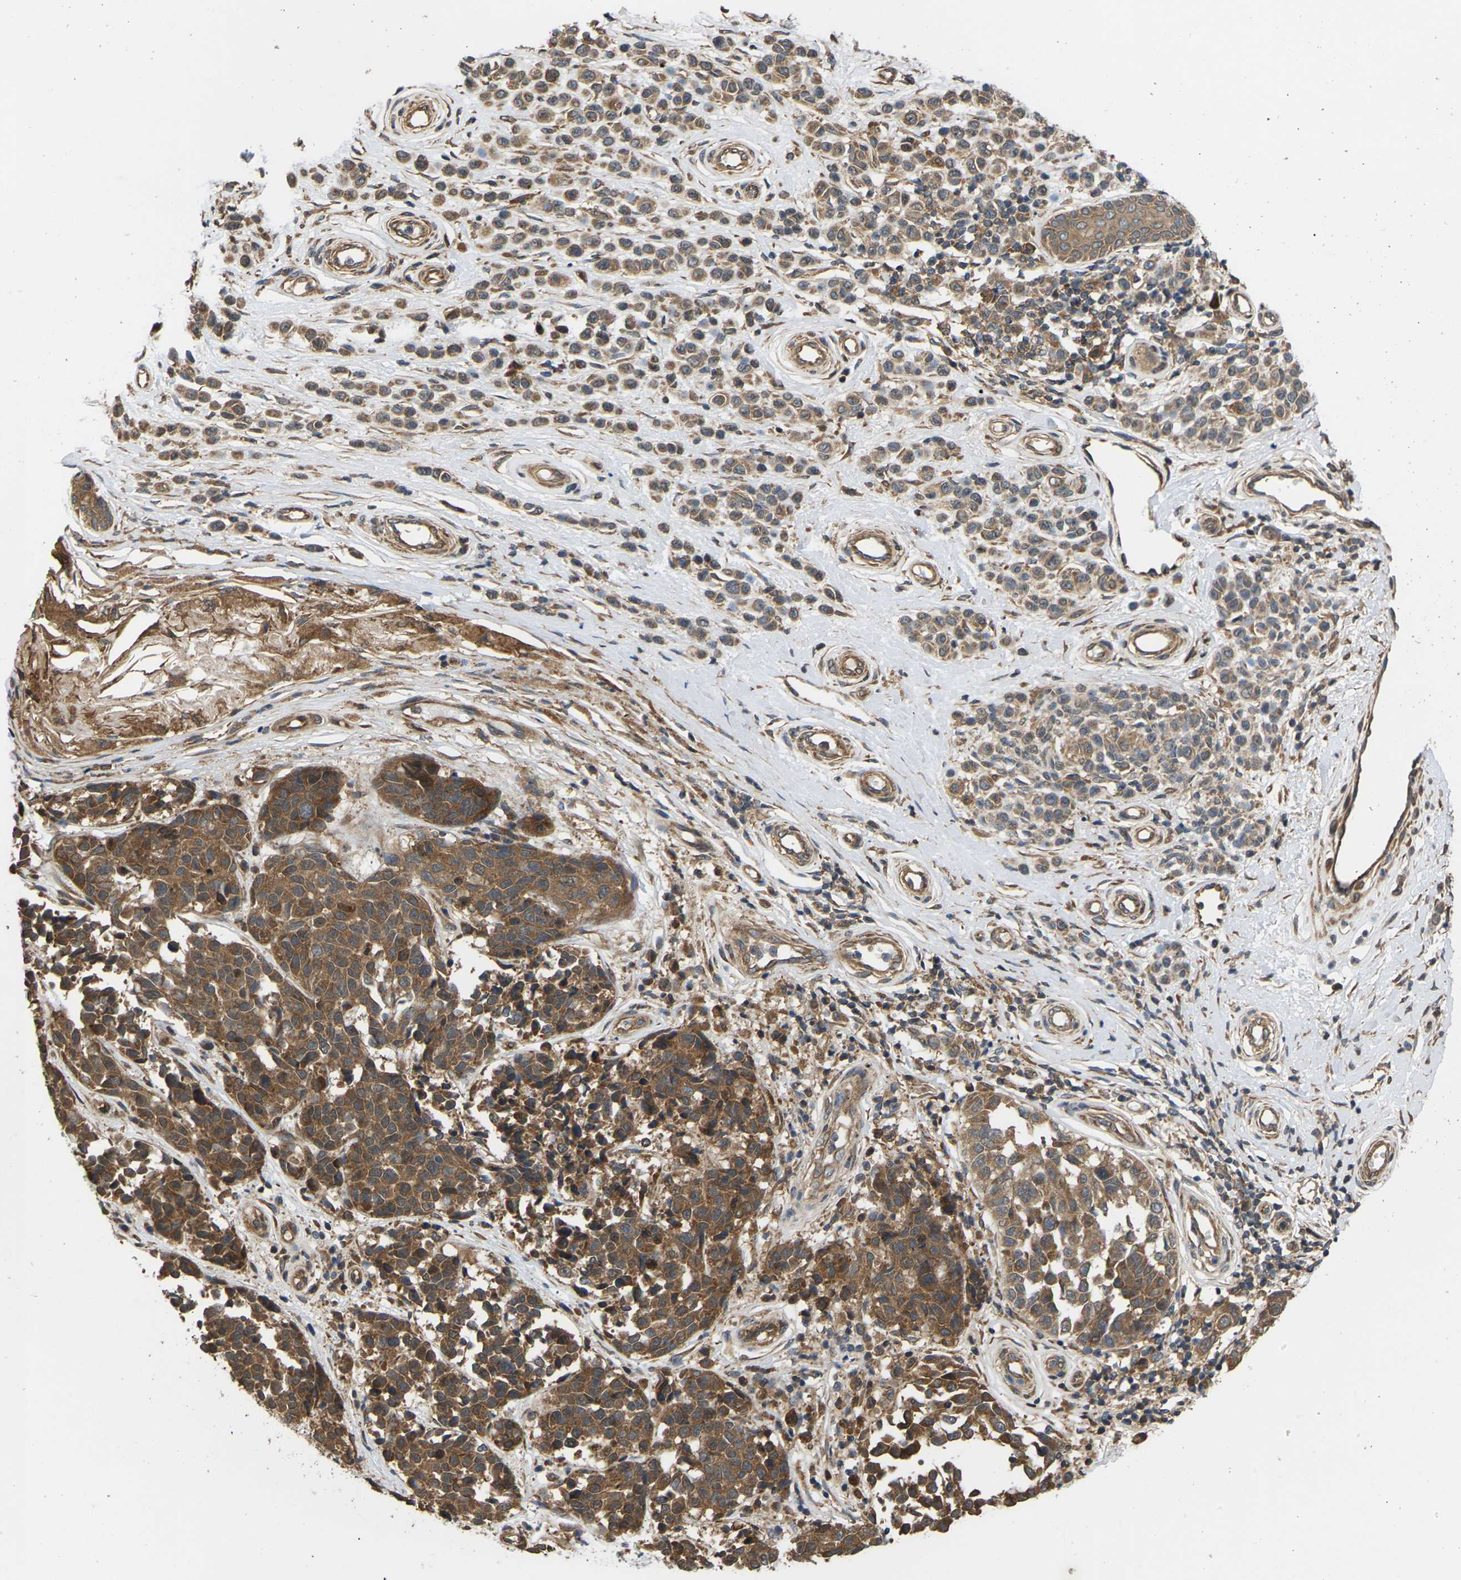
{"staining": {"intensity": "moderate", "quantity": ">75%", "location": "cytoplasmic/membranous"}, "tissue": "melanoma", "cell_type": "Tumor cells", "image_type": "cancer", "snomed": [{"axis": "morphology", "description": "Malignant melanoma, NOS"}, {"axis": "topography", "description": "Skin"}], "caption": "Malignant melanoma tissue exhibits moderate cytoplasmic/membranous expression in approximately >75% of tumor cells, visualized by immunohistochemistry.", "gene": "NRAS", "patient": {"sex": "female", "age": 64}}